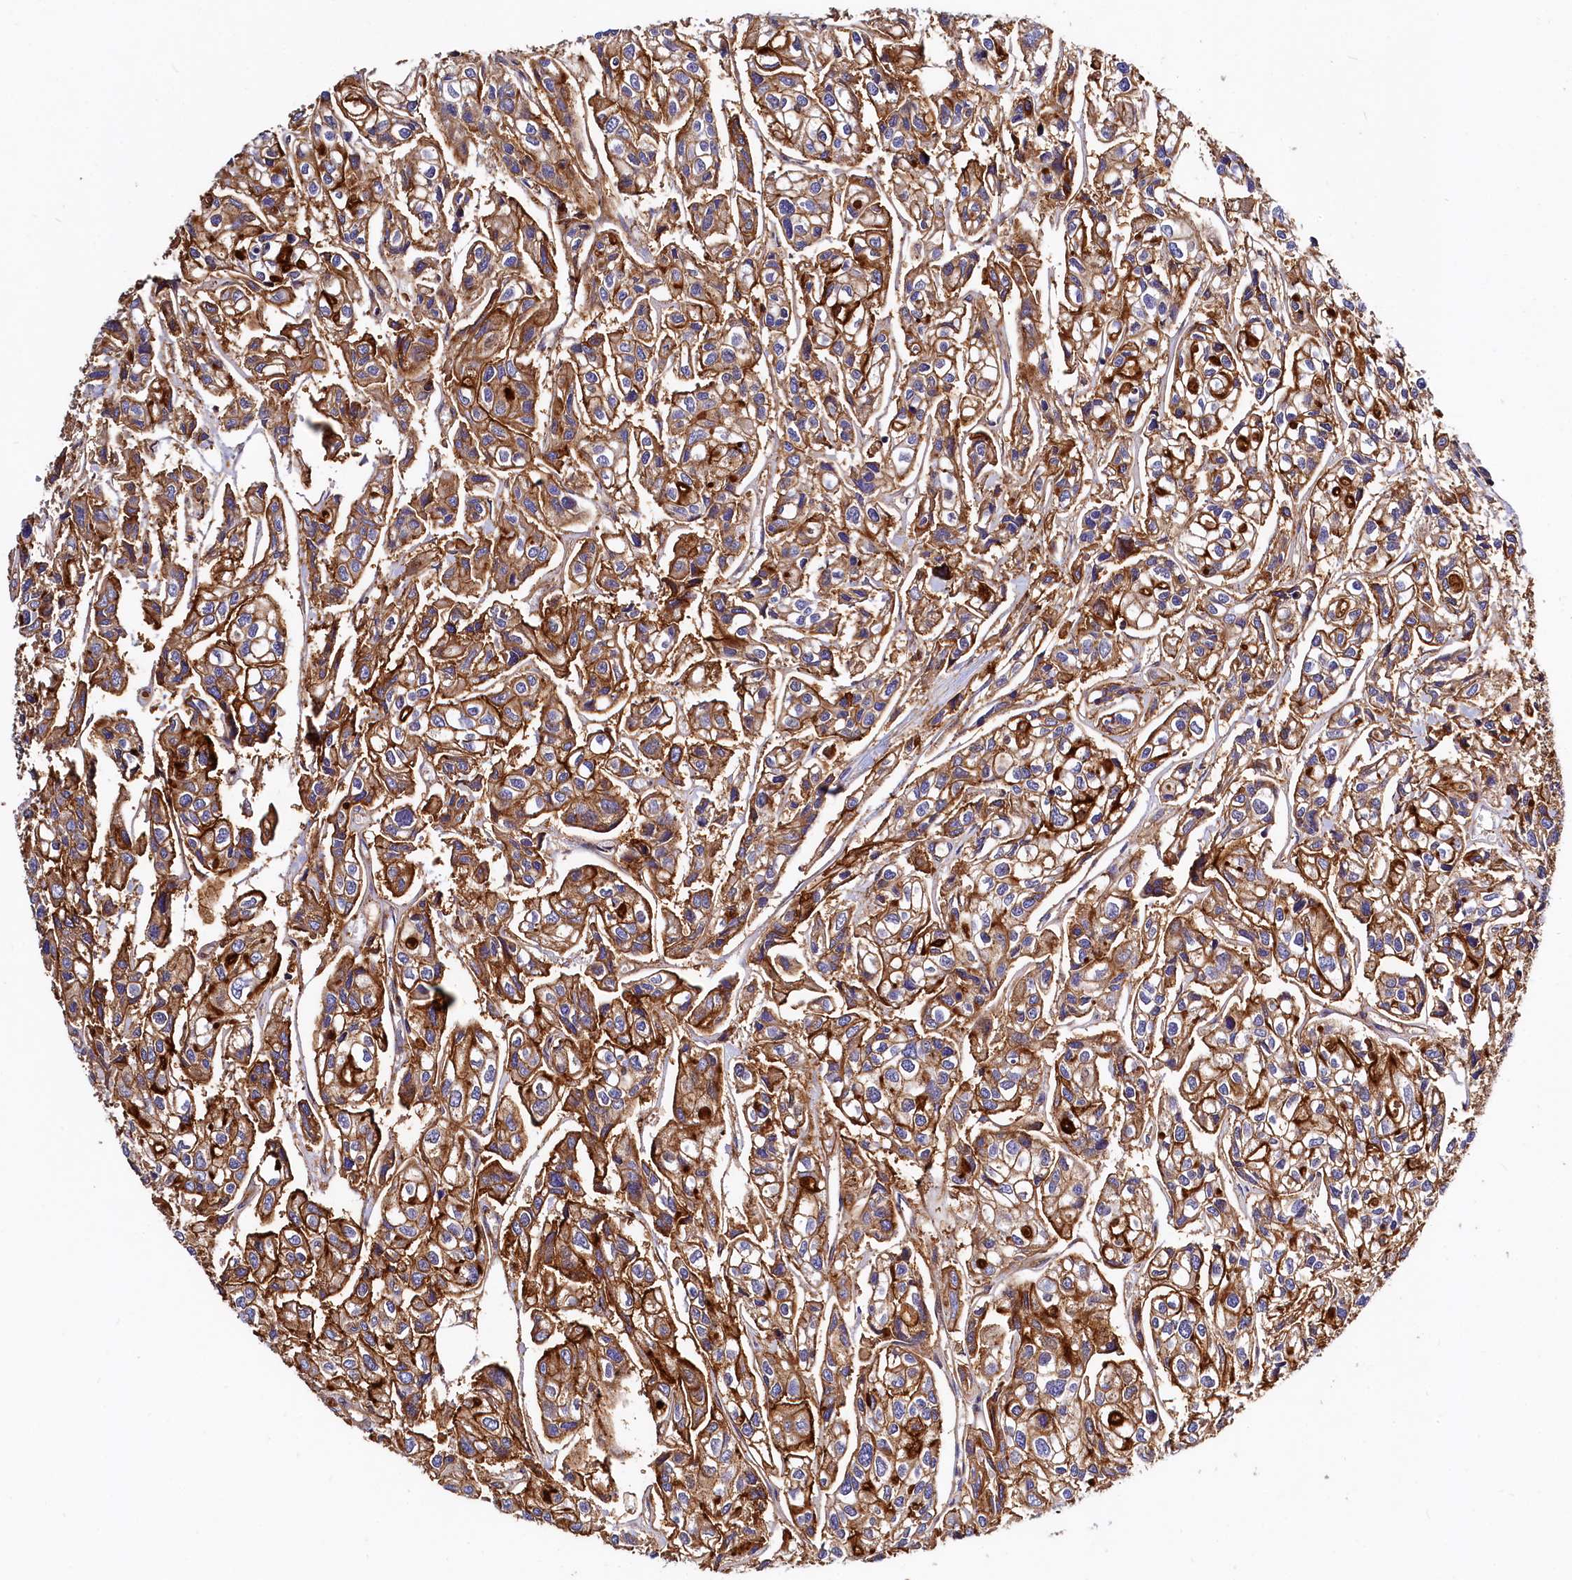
{"staining": {"intensity": "strong", "quantity": ">75%", "location": "cytoplasmic/membranous"}, "tissue": "urothelial cancer", "cell_type": "Tumor cells", "image_type": "cancer", "snomed": [{"axis": "morphology", "description": "Urothelial carcinoma, High grade"}, {"axis": "topography", "description": "Urinary bladder"}], "caption": "Immunohistochemistry of urothelial cancer shows high levels of strong cytoplasmic/membranous positivity in approximately >75% of tumor cells.", "gene": "ANO6", "patient": {"sex": "male", "age": 67}}